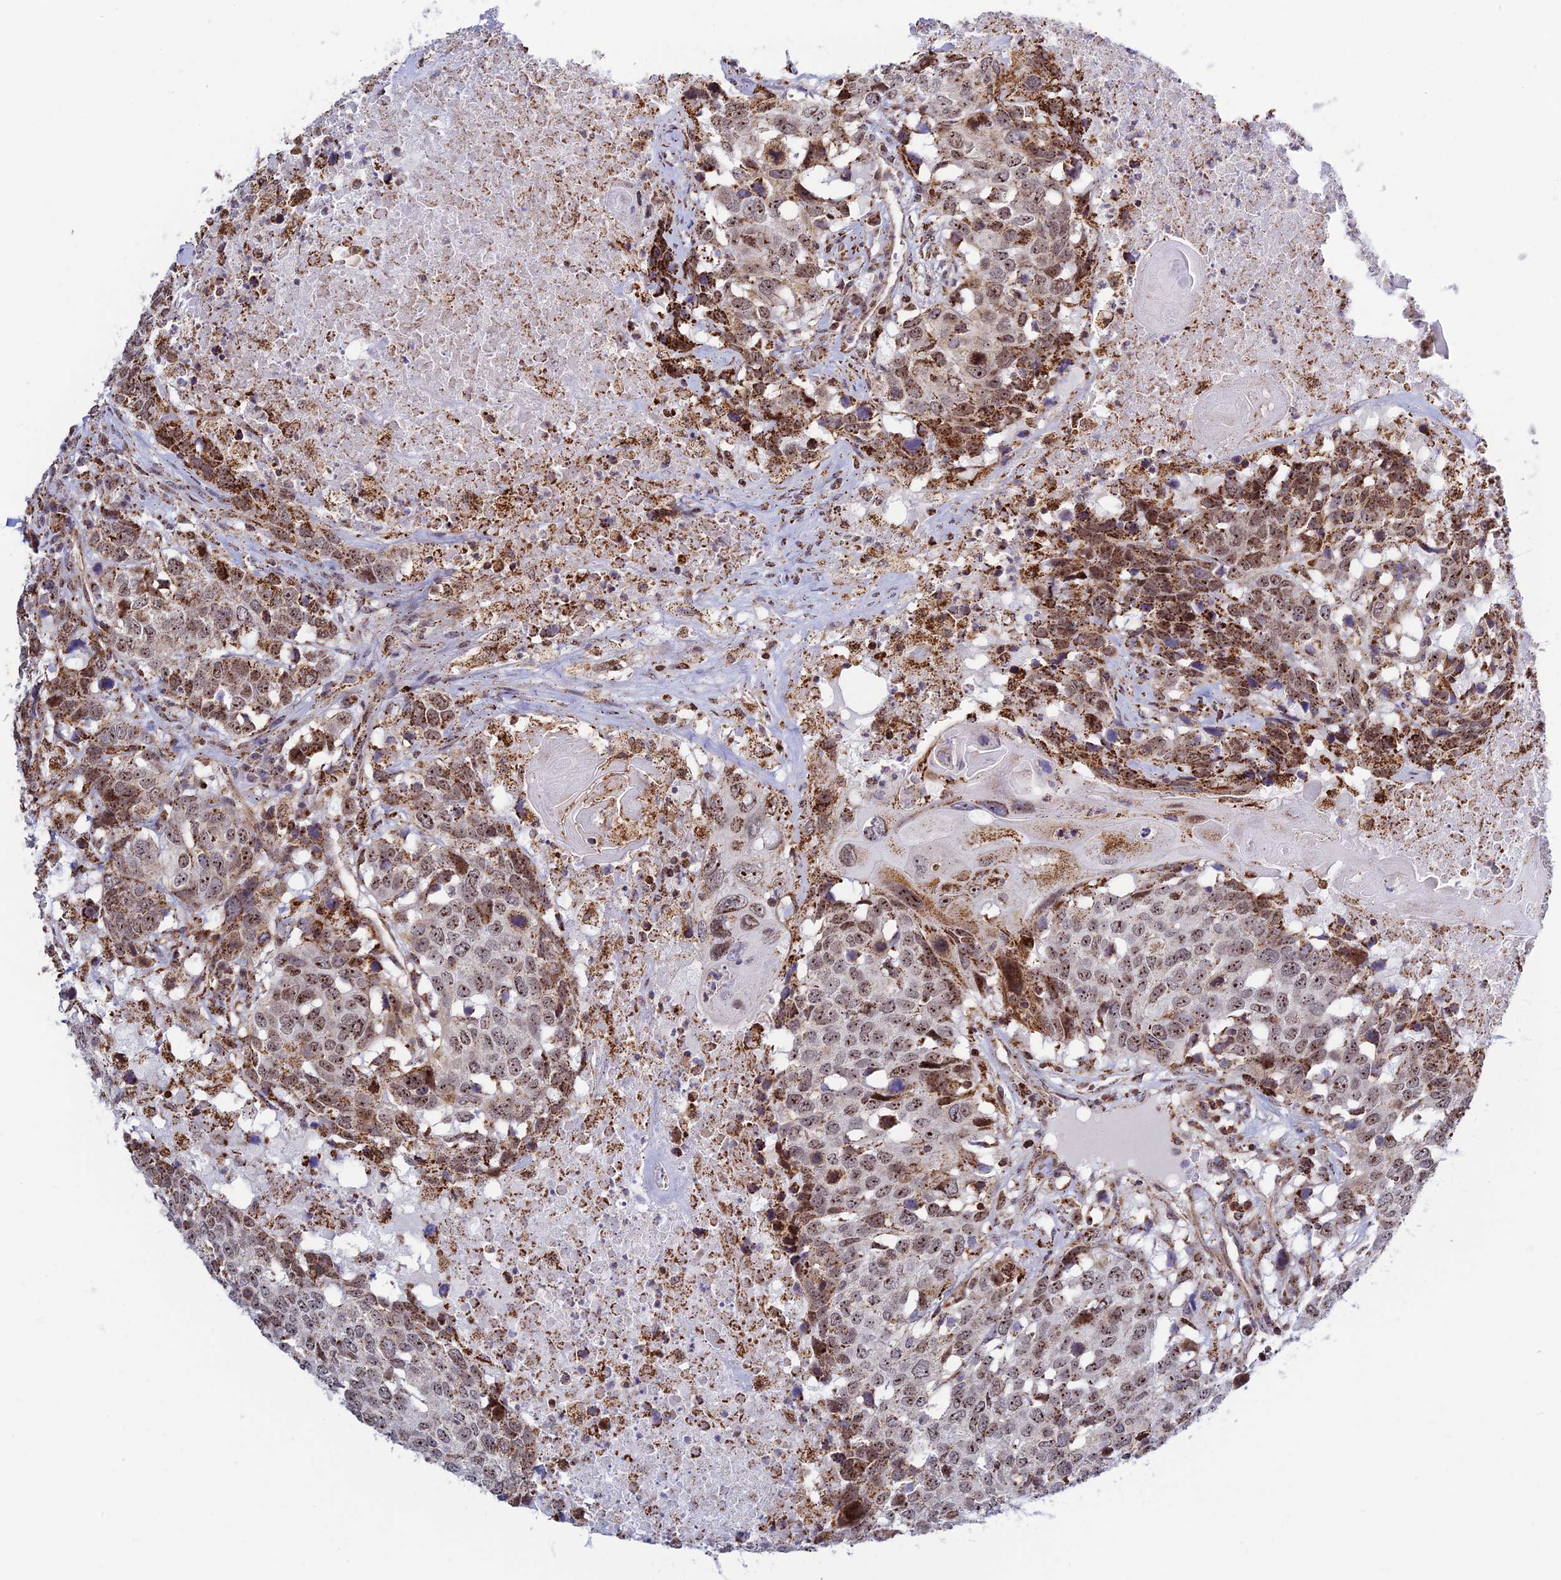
{"staining": {"intensity": "strong", "quantity": "25%-75%", "location": "cytoplasmic/membranous,nuclear"}, "tissue": "head and neck cancer", "cell_type": "Tumor cells", "image_type": "cancer", "snomed": [{"axis": "morphology", "description": "Squamous cell carcinoma, NOS"}, {"axis": "topography", "description": "Head-Neck"}], "caption": "Immunohistochemical staining of head and neck cancer (squamous cell carcinoma) shows strong cytoplasmic/membranous and nuclear protein staining in approximately 25%-75% of tumor cells.", "gene": "POLR1G", "patient": {"sex": "male", "age": 66}}